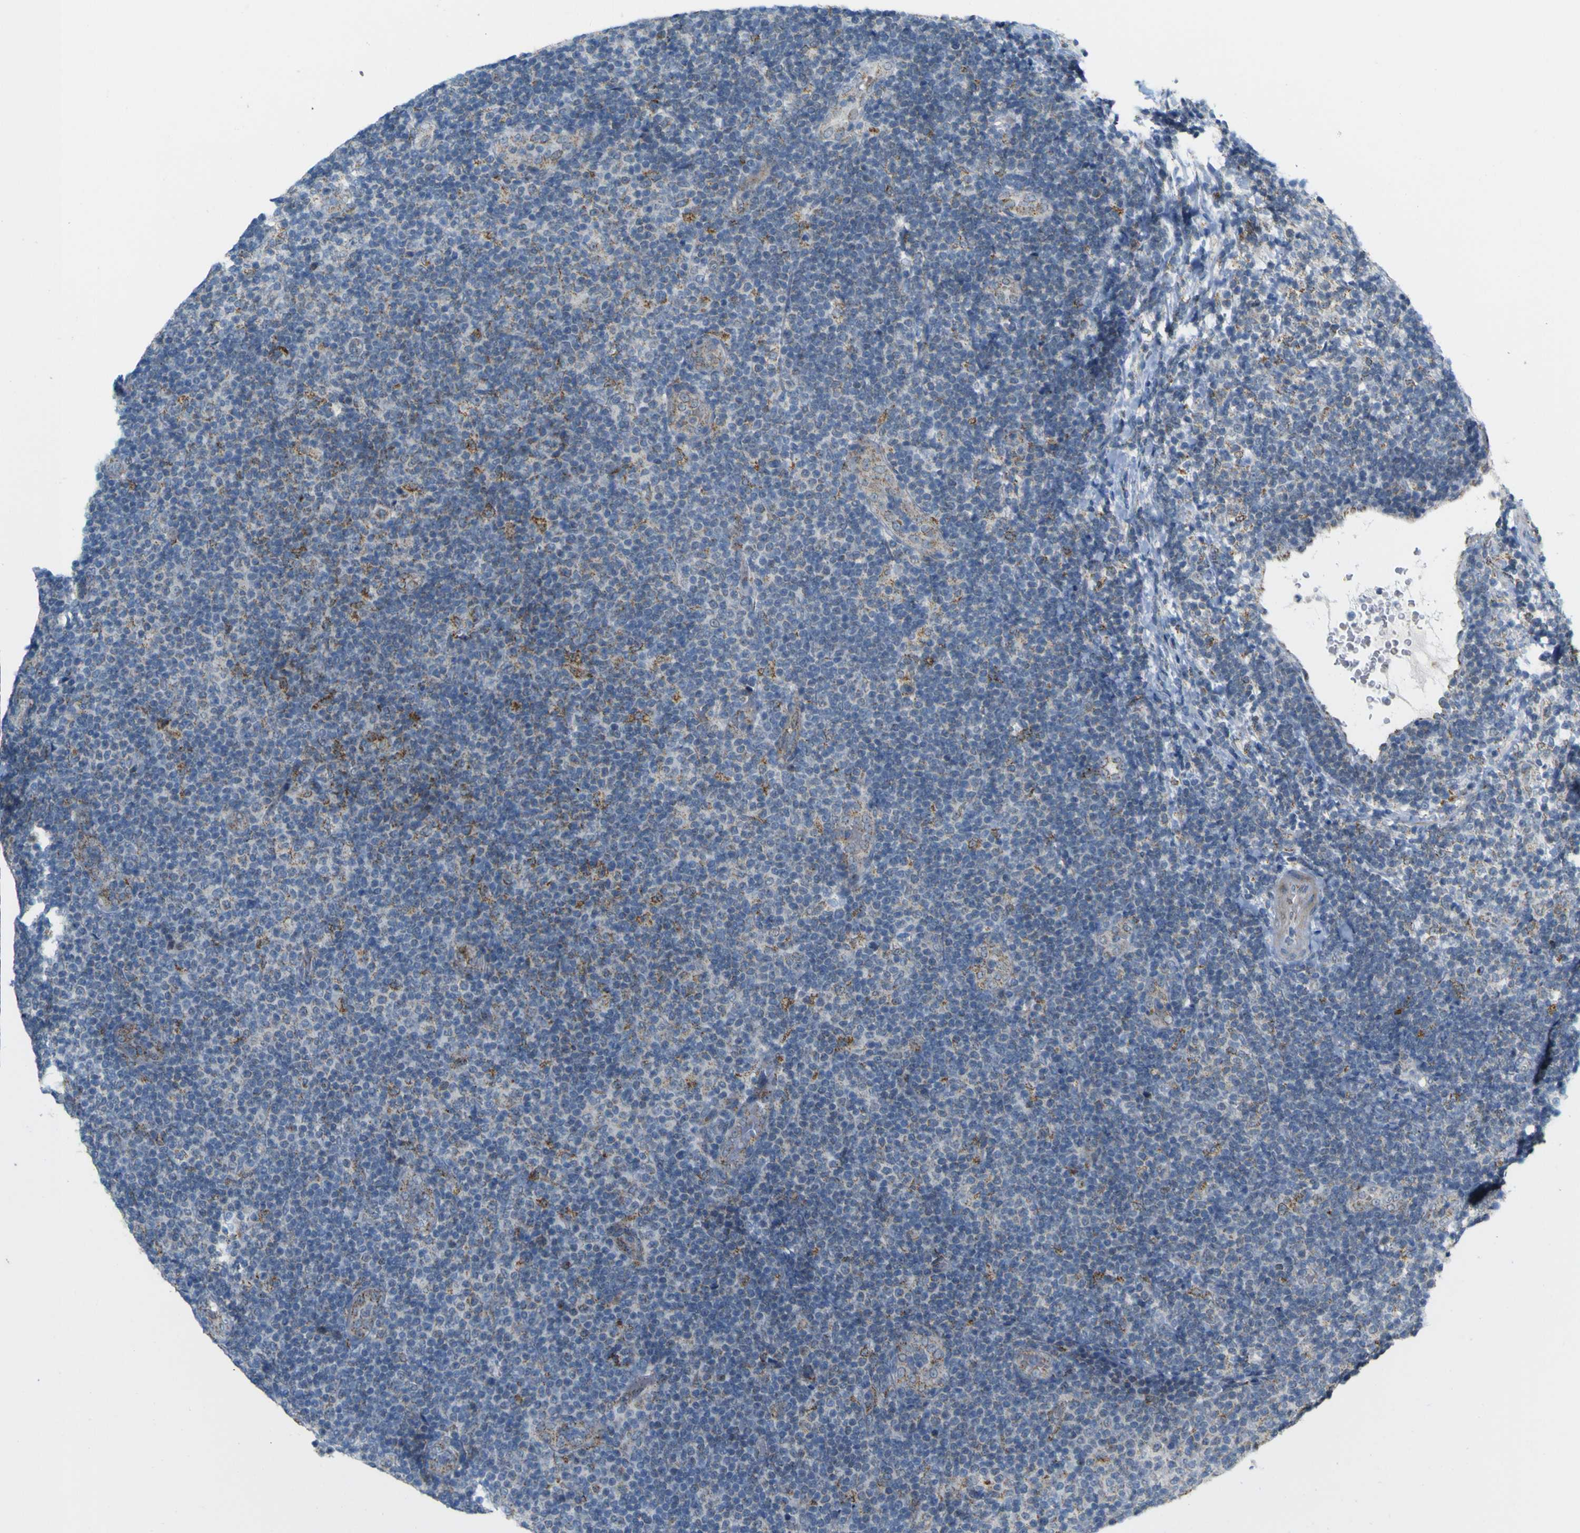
{"staining": {"intensity": "weak", "quantity": "<25%", "location": "cytoplasmic/membranous"}, "tissue": "lymphoma", "cell_type": "Tumor cells", "image_type": "cancer", "snomed": [{"axis": "morphology", "description": "Malignant lymphoma, non-Hodgkin's type, Low grade"}, {"axis": "topography", "description": "Lymph node"}], "caption": "Immunohistochemistry (IHC) of human lymphoma displays no expression in tumor cells.", "gene": "ACBD5", "patient": {"sex": "male", "age": 83}}